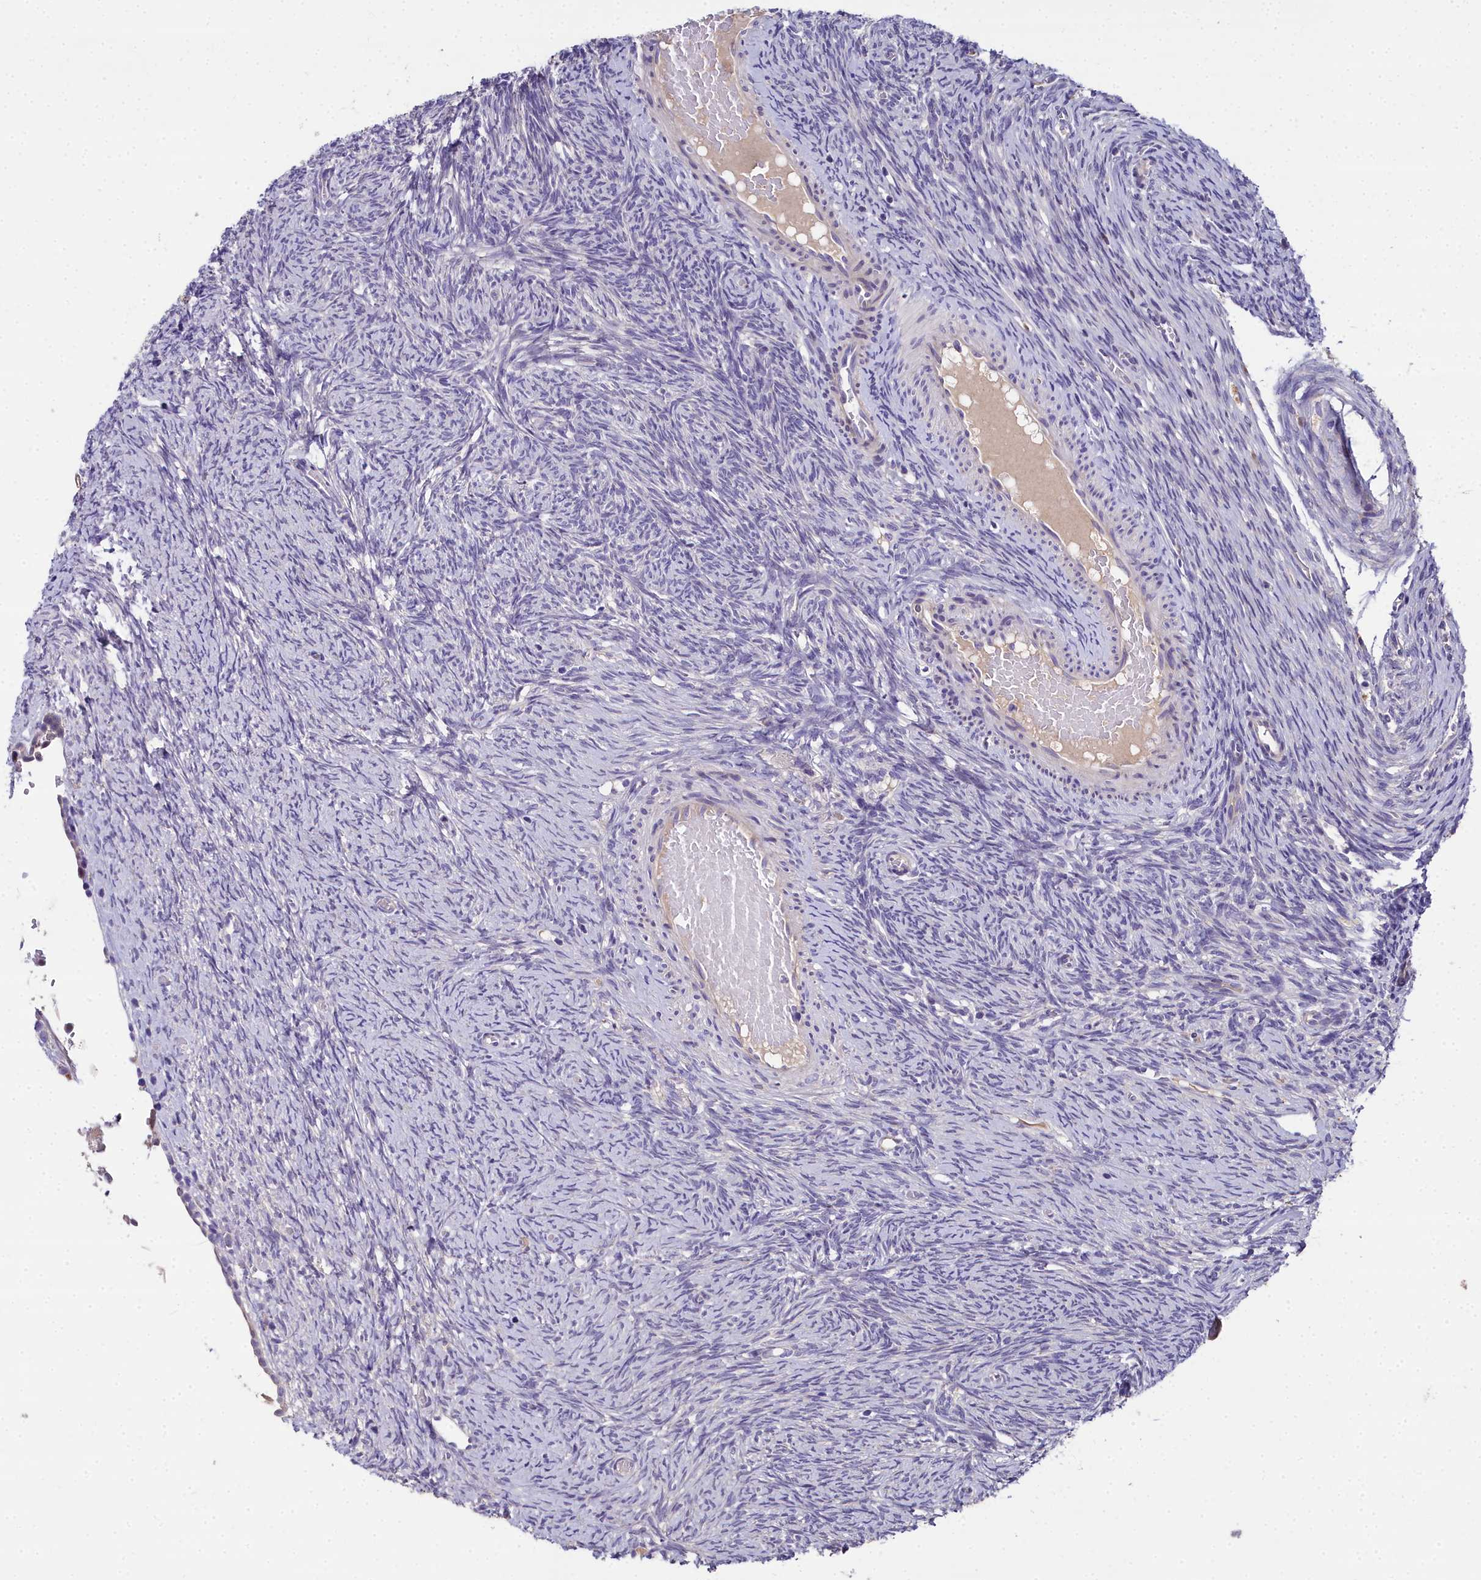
{"staining": {"intensity": "negative", "quantity": "none", "location": "none"}, "tissue": "ovary", "cell_type": "Ovarian stroma cells", "image_type": "normal", "snomed": [{"axis": "morphology", "description": "Normal tissue, NOS"}, {"axis": "topography", "description": "Ovary"}], "caption": "DAB immunohistochemical staining of benign human ovary displays no significant positivity in ovarian stroma cells.", "gene": "NT5M", "patient": {"sex": "female", "age": 44}}